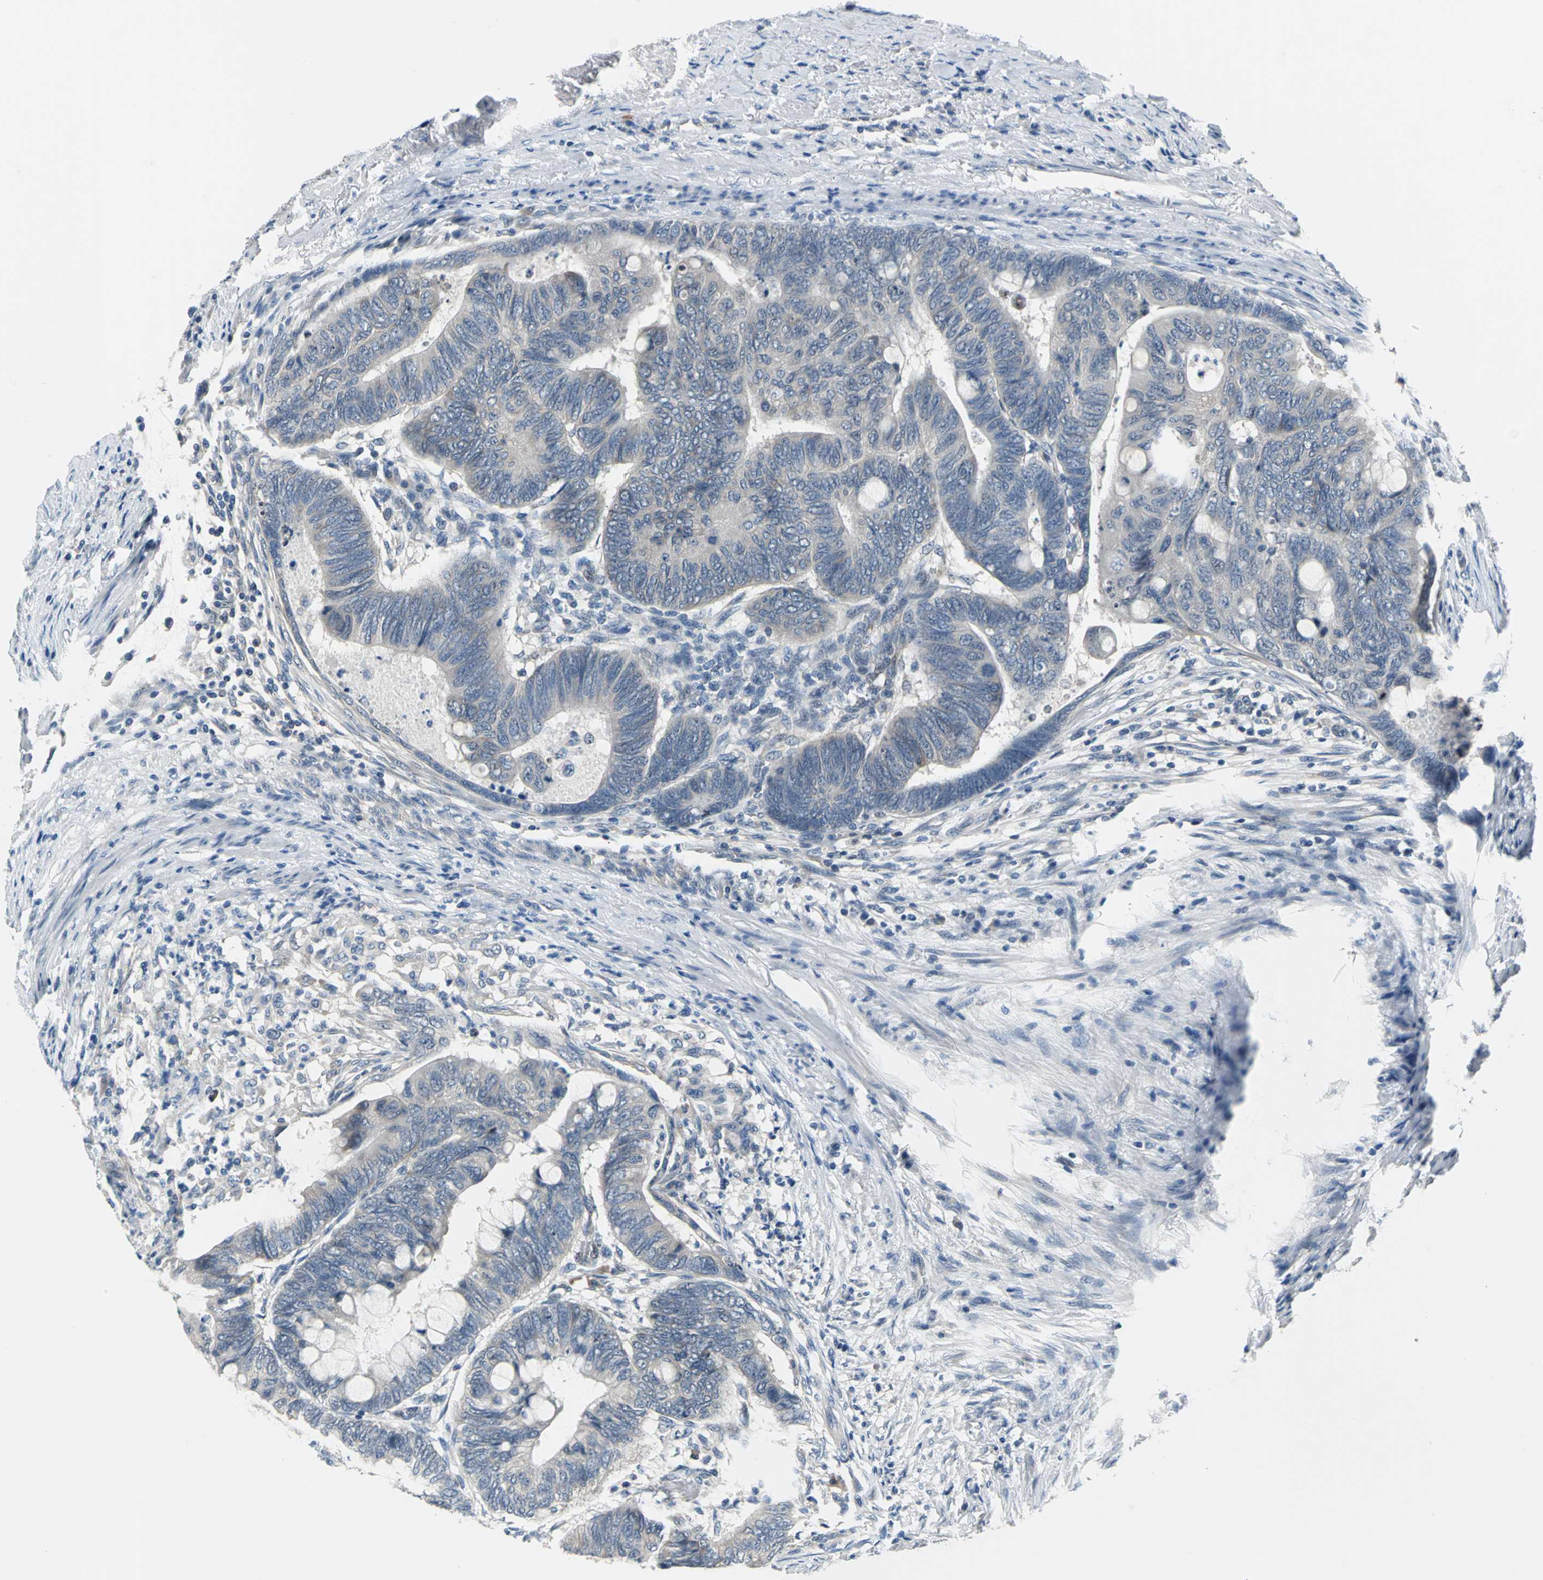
{"staining": {"intensity": "moderate", "quantity": "<25%", "location": "cytoplasmic/membranous"}, "tissue": "colorectal cancer", "cell_type": "Tumor cells", "image_type": "cancer", "snomed": [{"axis": "morphology", "description": "Normal tissue, NOS"}, {"axis": "morphology", "description": "Adenocarcinoma, NOS"}, {"axis": "topography", "description": "Rectum"}, {"axis": "topography", "description": "Peripheral nerve tissue"}], "caption": "This is a histology image of immunohistochemistry (IHC) staining of colorectal cancer, which shows moderate positivity in the cytoplasmic/membranous of tumor cells.", "gene": "ZNF415", "patient": {"sex": "male", "age": 92}}